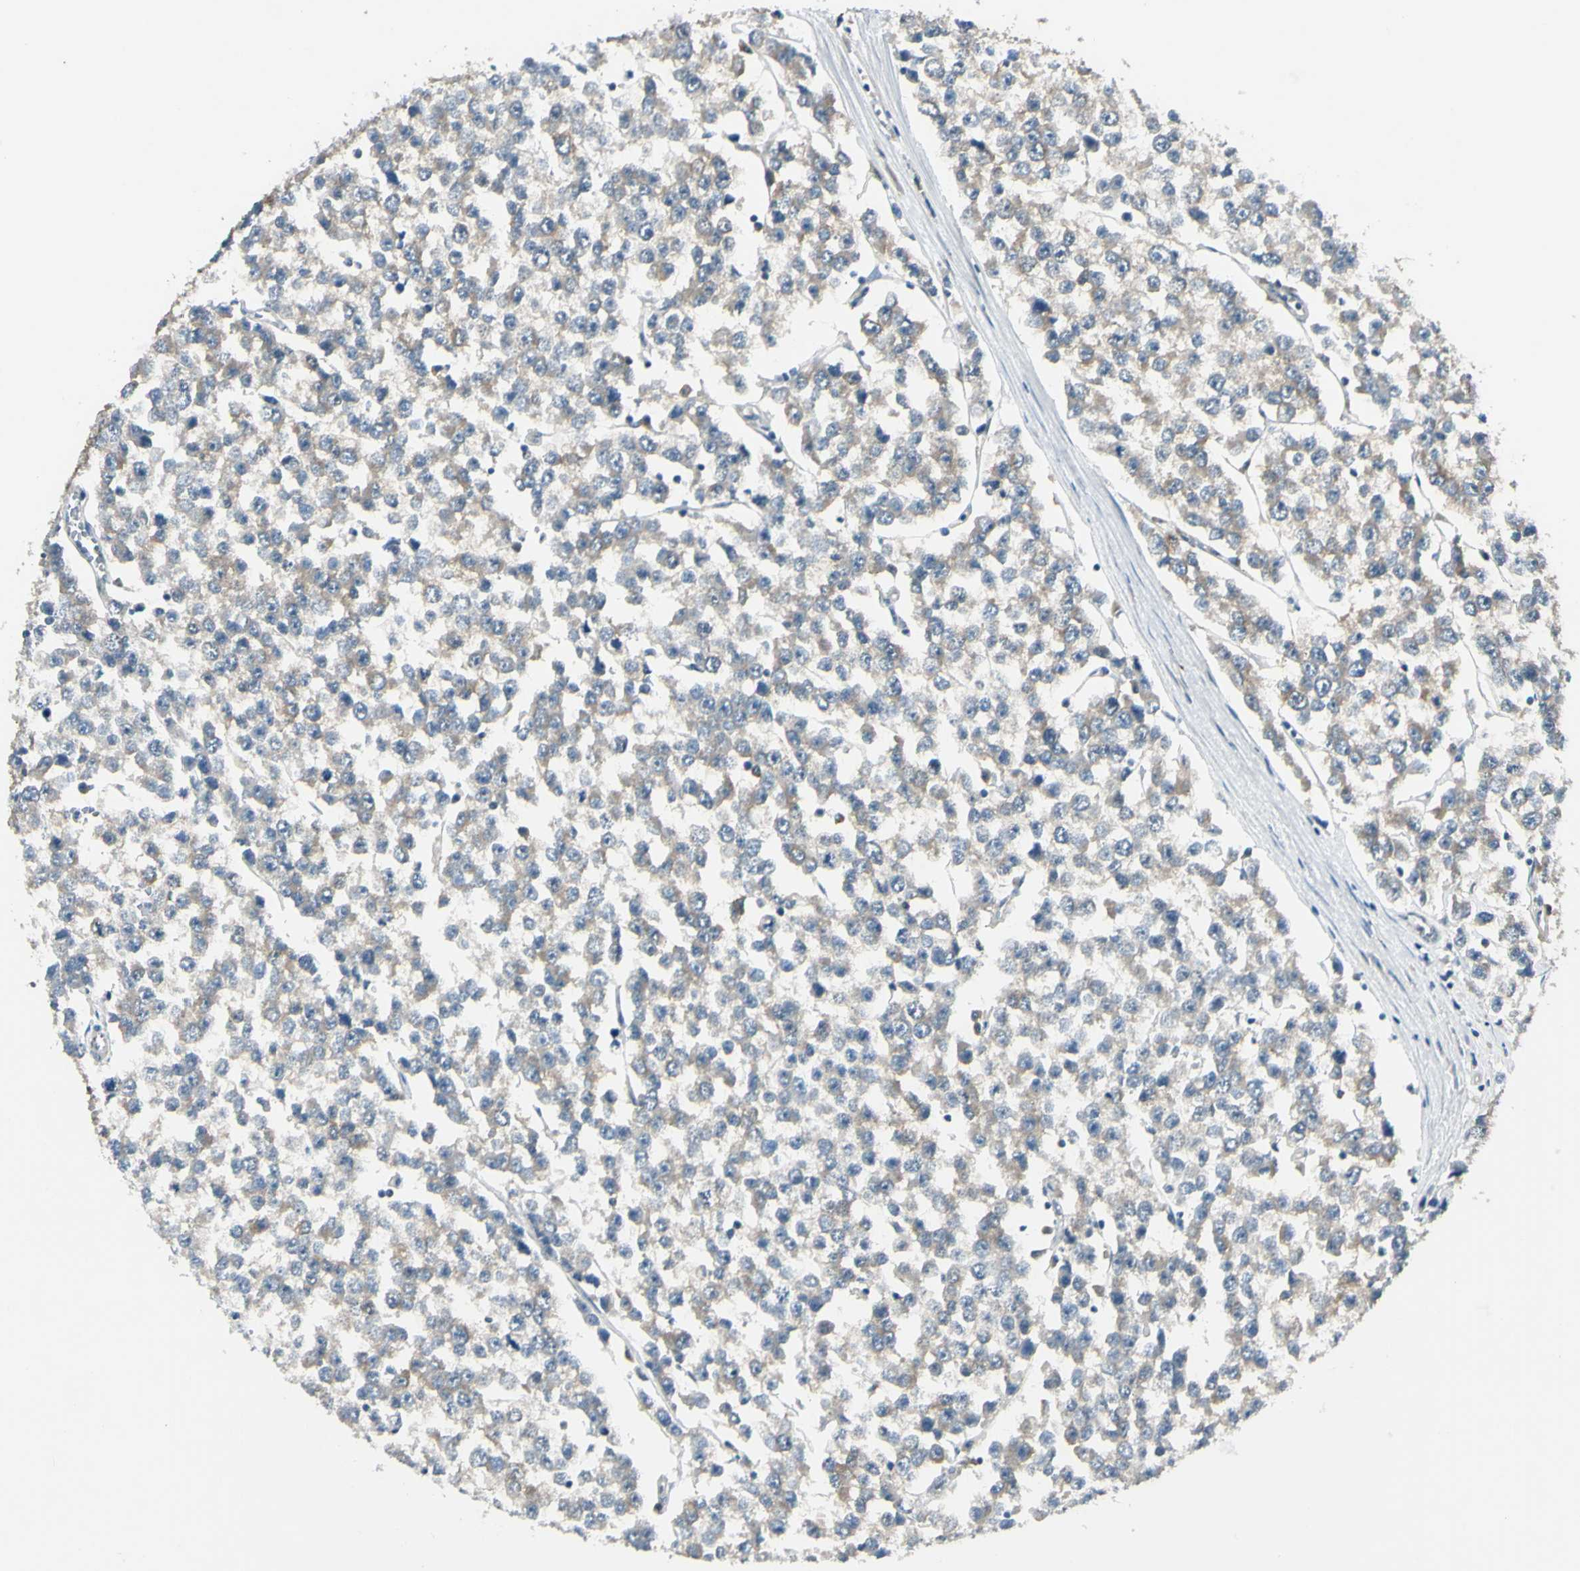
{"staining": {"intensity": "moderate", "quantity": ">75%", "location": "cytoplasmic/membranous"}, "tissue": "testis cancer", "cell_type": "Tumor cells", "image_type": "cancer", "snomed": [{"axis": "morphology", "description": "Seminoma, NOS"}, {"axis": "morphology", "description": "Carcinoma, Embryonal, NOS"}, {"axis": "topography", "description": "Testis"}], "caption": "Immunohistochemistry (DAB) staining of human seminoma (testis) reveals moderate cytoplasmic/membranous protein staining in about >75% of tumor cells.", "gene": "PSMD5", "patient": {"sex": "male", "age": 52}}